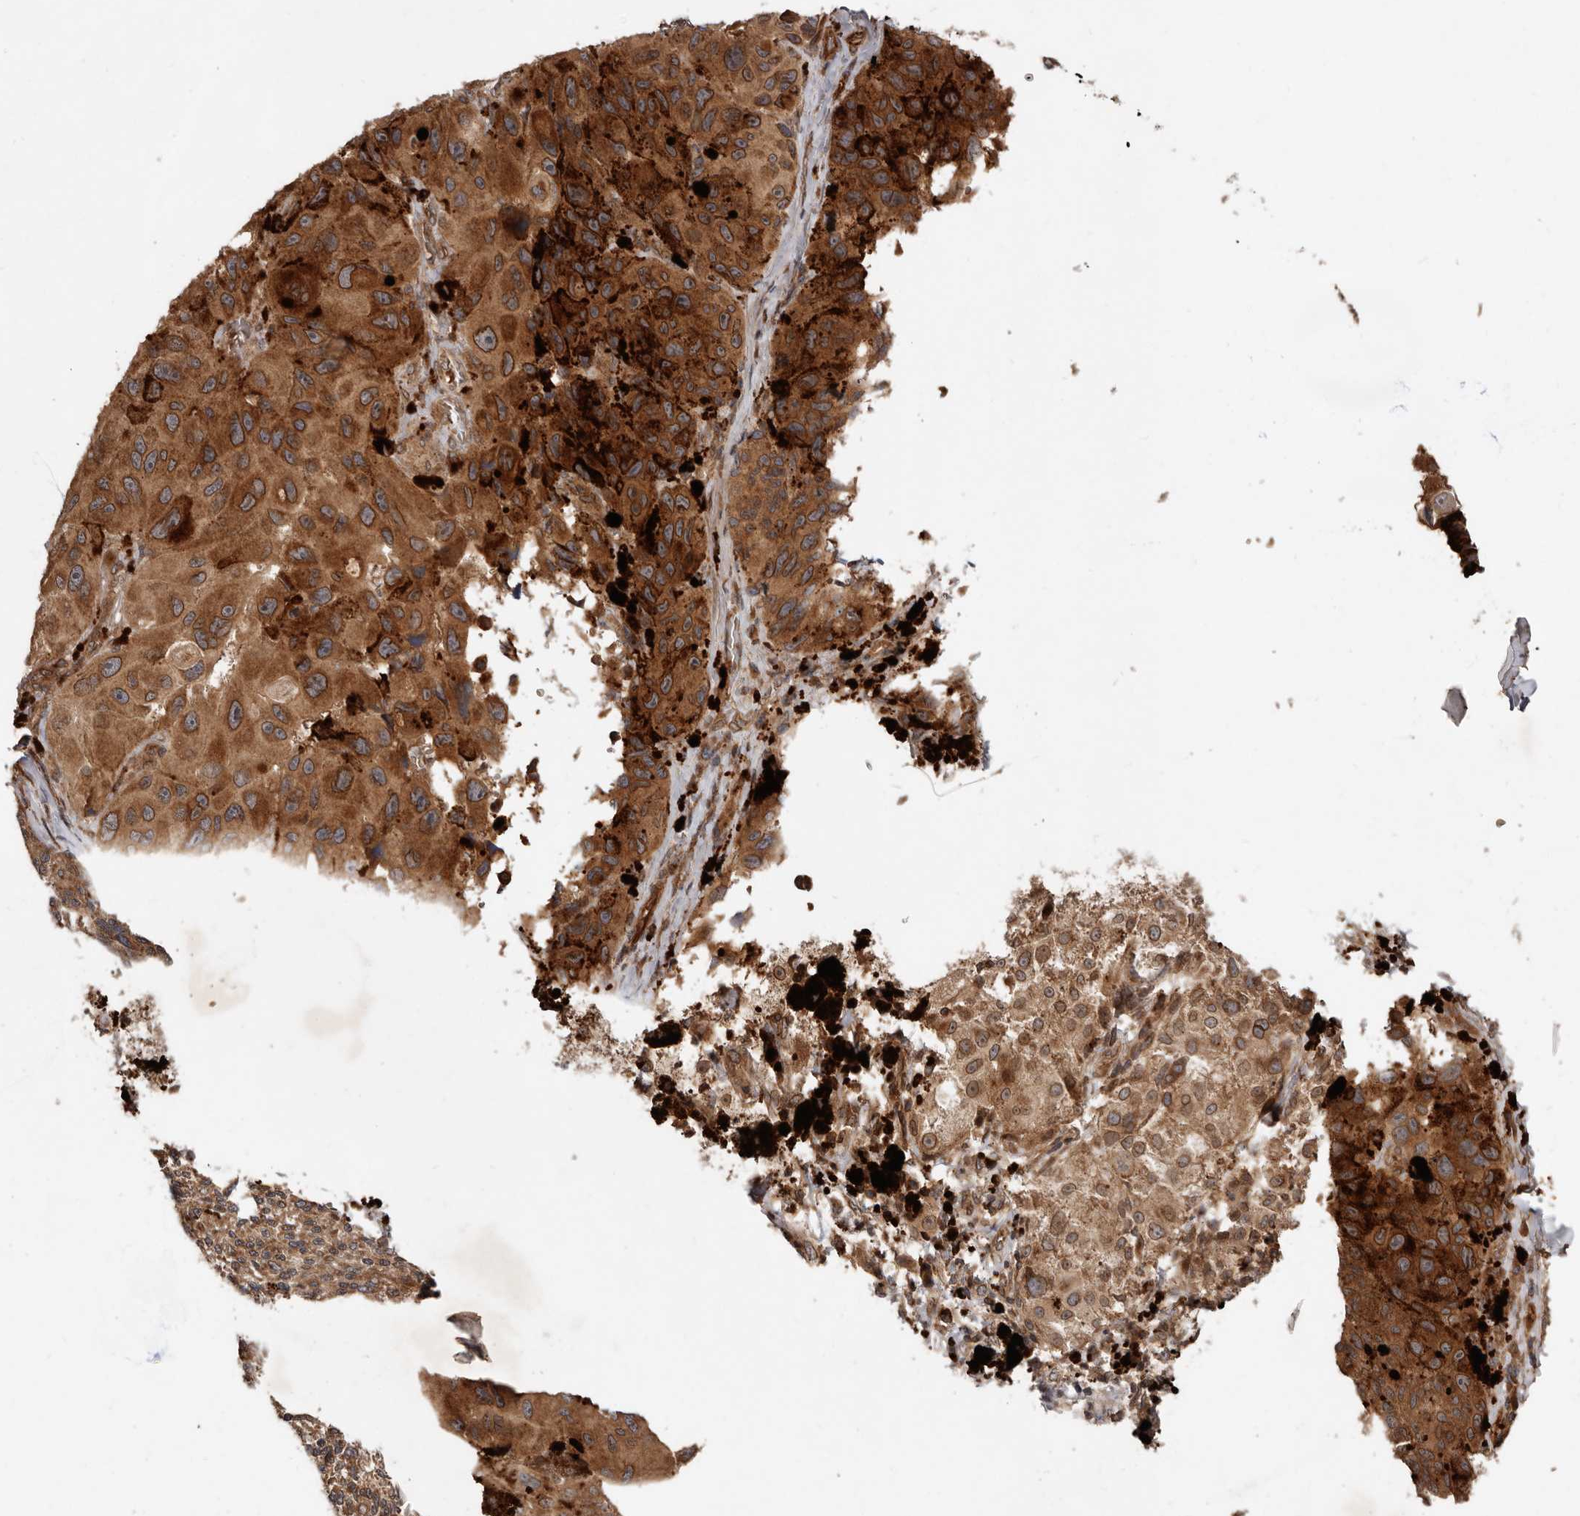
{"staining": {"intensity": "moderate", "quantity": ">75%", "location": "cytoplasmic/membranous"}, "tissue": "melanoma", "cell_type": "Tumor cells", "image_type": "cancer", "snomed": [{"axis": "morphology", "description": "Malignant melanoma, NOS"}, {"axis": "topography", "description": "Skin"}], "caption": "Protein expression analysis of melanoma exhibits moderate cytoplasmic/membranous positivity in approximately >75% of tumor cells.", "gene": "STK36", "patient": {"sex": "female", "age": 73}}